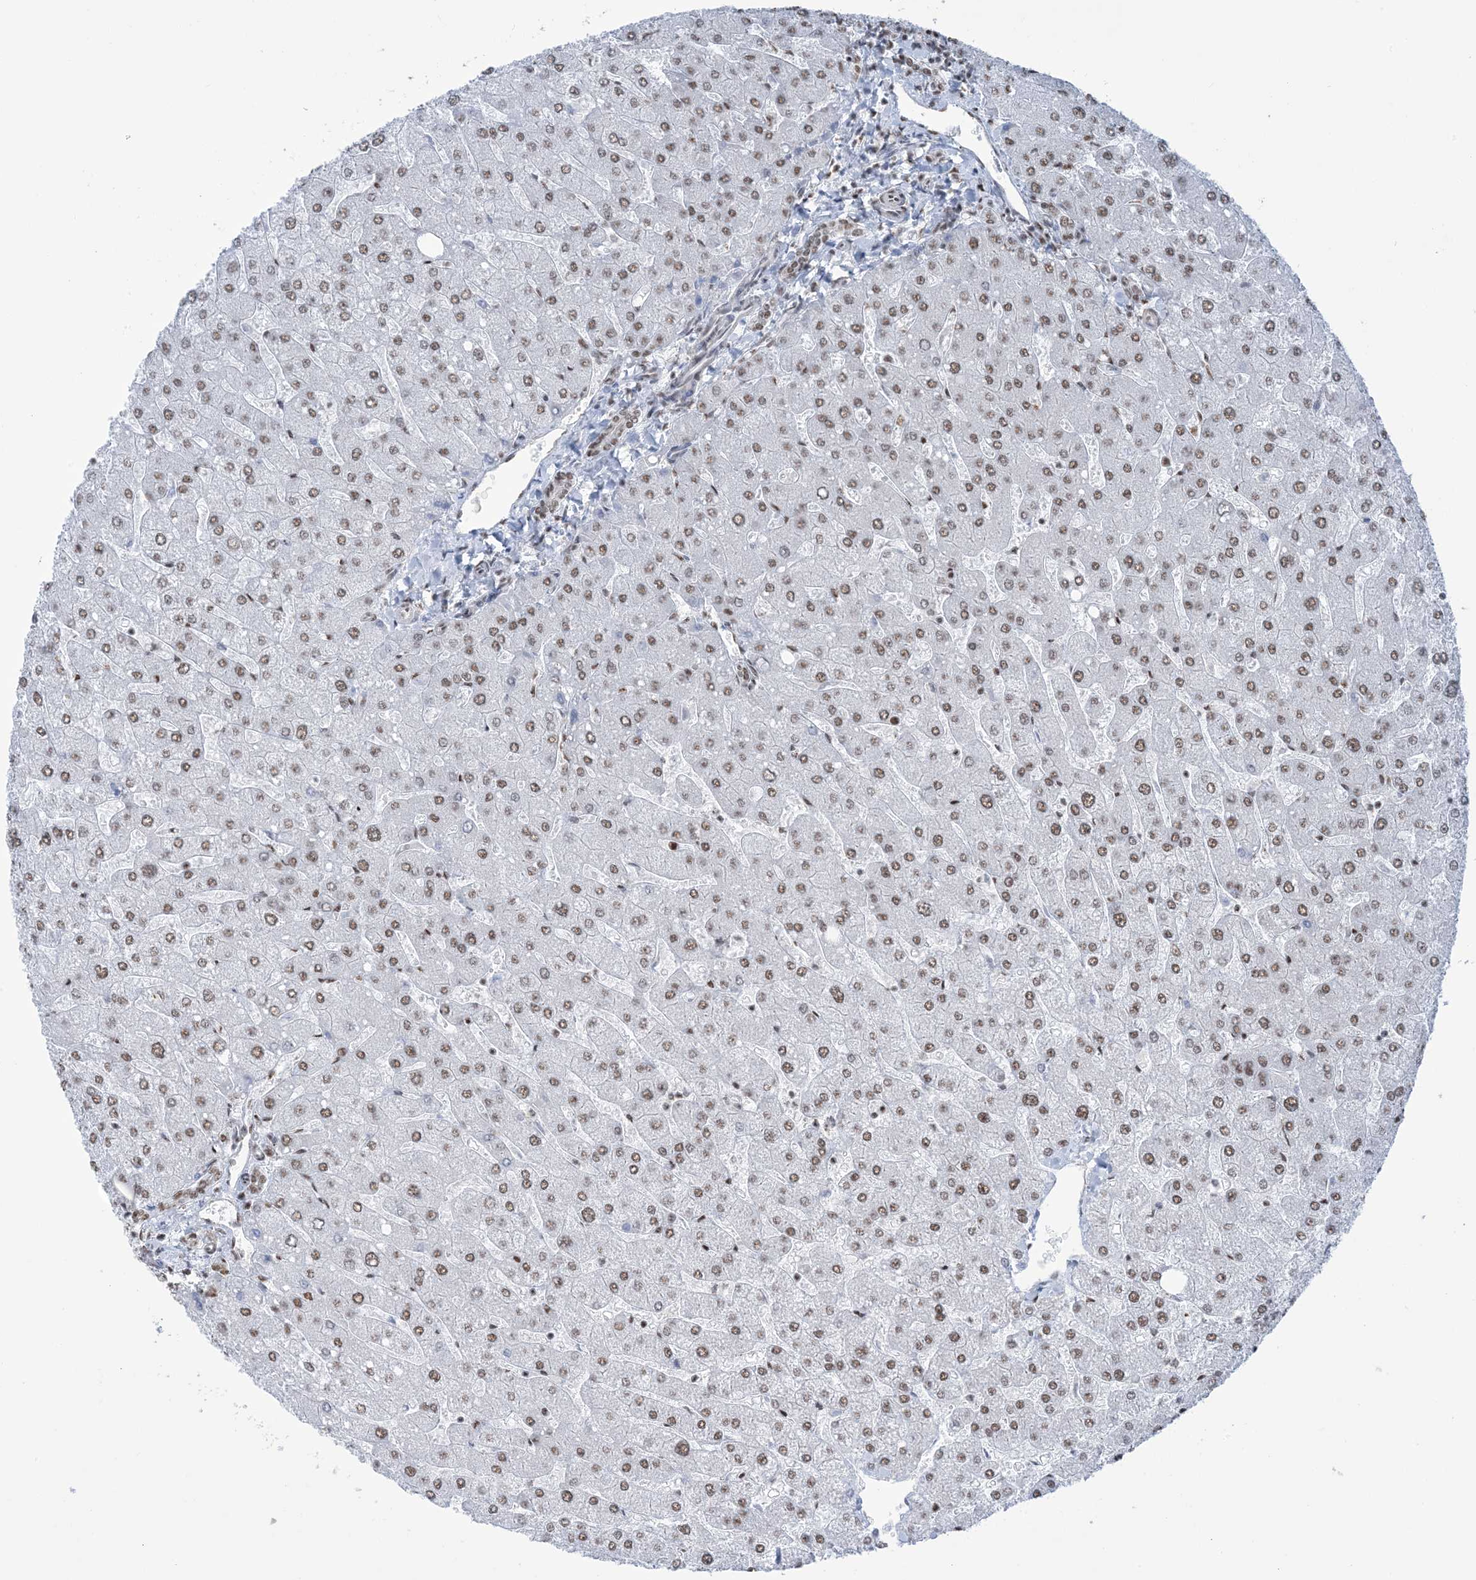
{"staining": {"intensity": "moderate", "quantity": ">75%", "location": "nuclear"}, "tissue": "liver", "cell_type": "Cholangiocytes", "image_type": "normal", "snomed": [{"axis": "morphology", "description": "Normal tissue, NOS"}, {"axis": "topography", "description": "Liver"}], "caption": "DAB (3,3'-diaminobenzidine) immunohistochemical staining of benign human liver shows moderate nuclear protein expression in about >75% of cholangiocytes. Using DAB (brown) and hematoxylin (blue) stains, captured at high magnification using brightfield microscopy.", "gene": "ZNF792", "patient": {"sex": "male", "age": 55}}